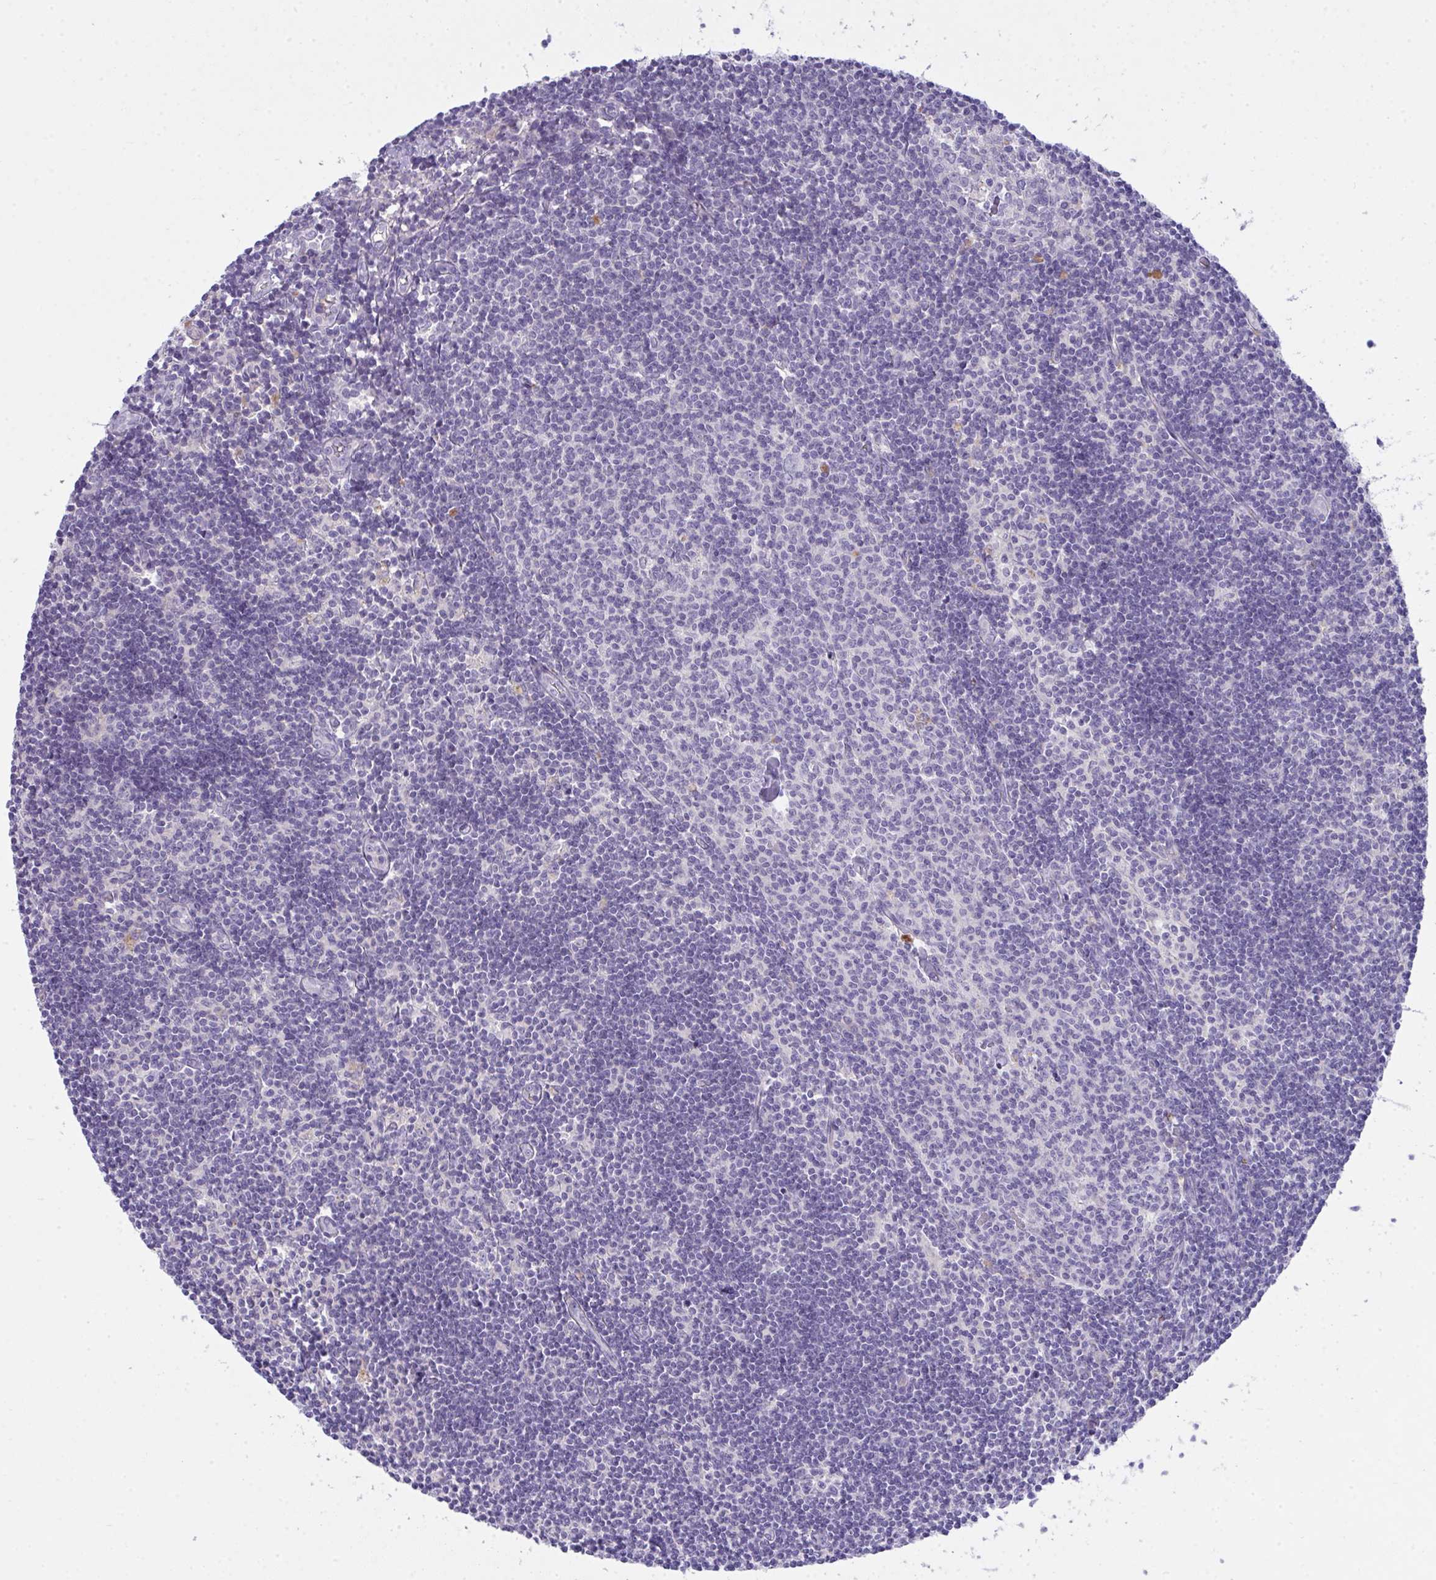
{"staining": {"intensity": "negative", "quantity": "none", "location": "none"}, "tissue": "lymph node", "cell_type": "Germinal center cells", "image_type": "normal", "snomed": [{"axis": "morphology", "description": "Normal tissue, NOS"}, {"axis": "topography", "description": "Lymph node"}], "caption": "There is no significant expression in germinal center cells of lymph node. (DAB immunohistochemistry with hematoxylin counter stain).", "gene": "SPTB", "patient": {"sex": "female", "age": 31}}